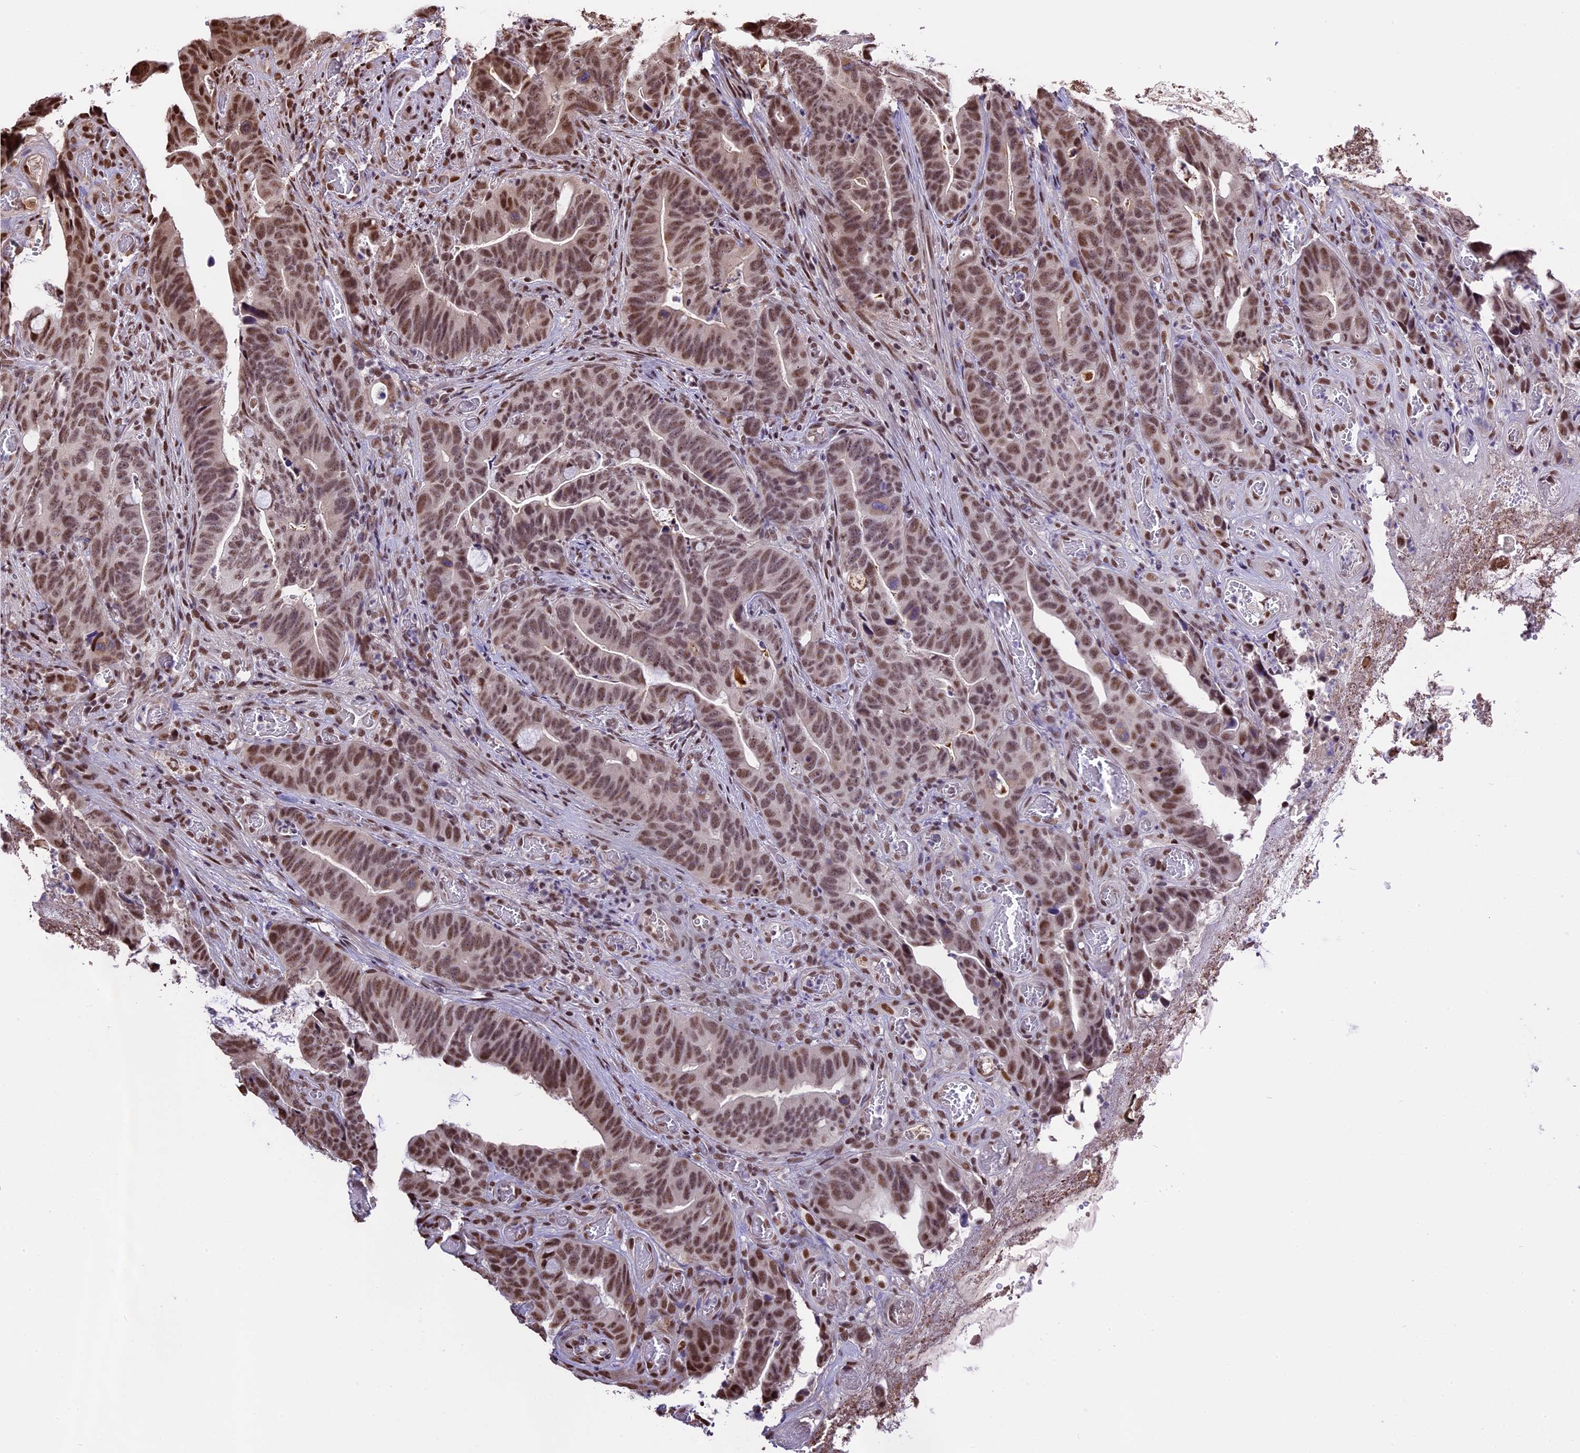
{"staining": {"intensity": "moderate", "quantity": ">75%", "location": "nuclear"}, "tissue": "colorectal cancer", "cell_type": "Tumor cells", "image_type": "cancer", "snomed": [{"axis": "morphology", "description": "Adenocarcinoma, NOS"}, {"axis": "topography", "description": "Colon"}], "caption": "Moderate nuclear protein staining is appreciated in about >75% of tumor cells in colorectal cancer.", "gene": "POLR3E", "patient": {"sex": "female", "age": 82}}